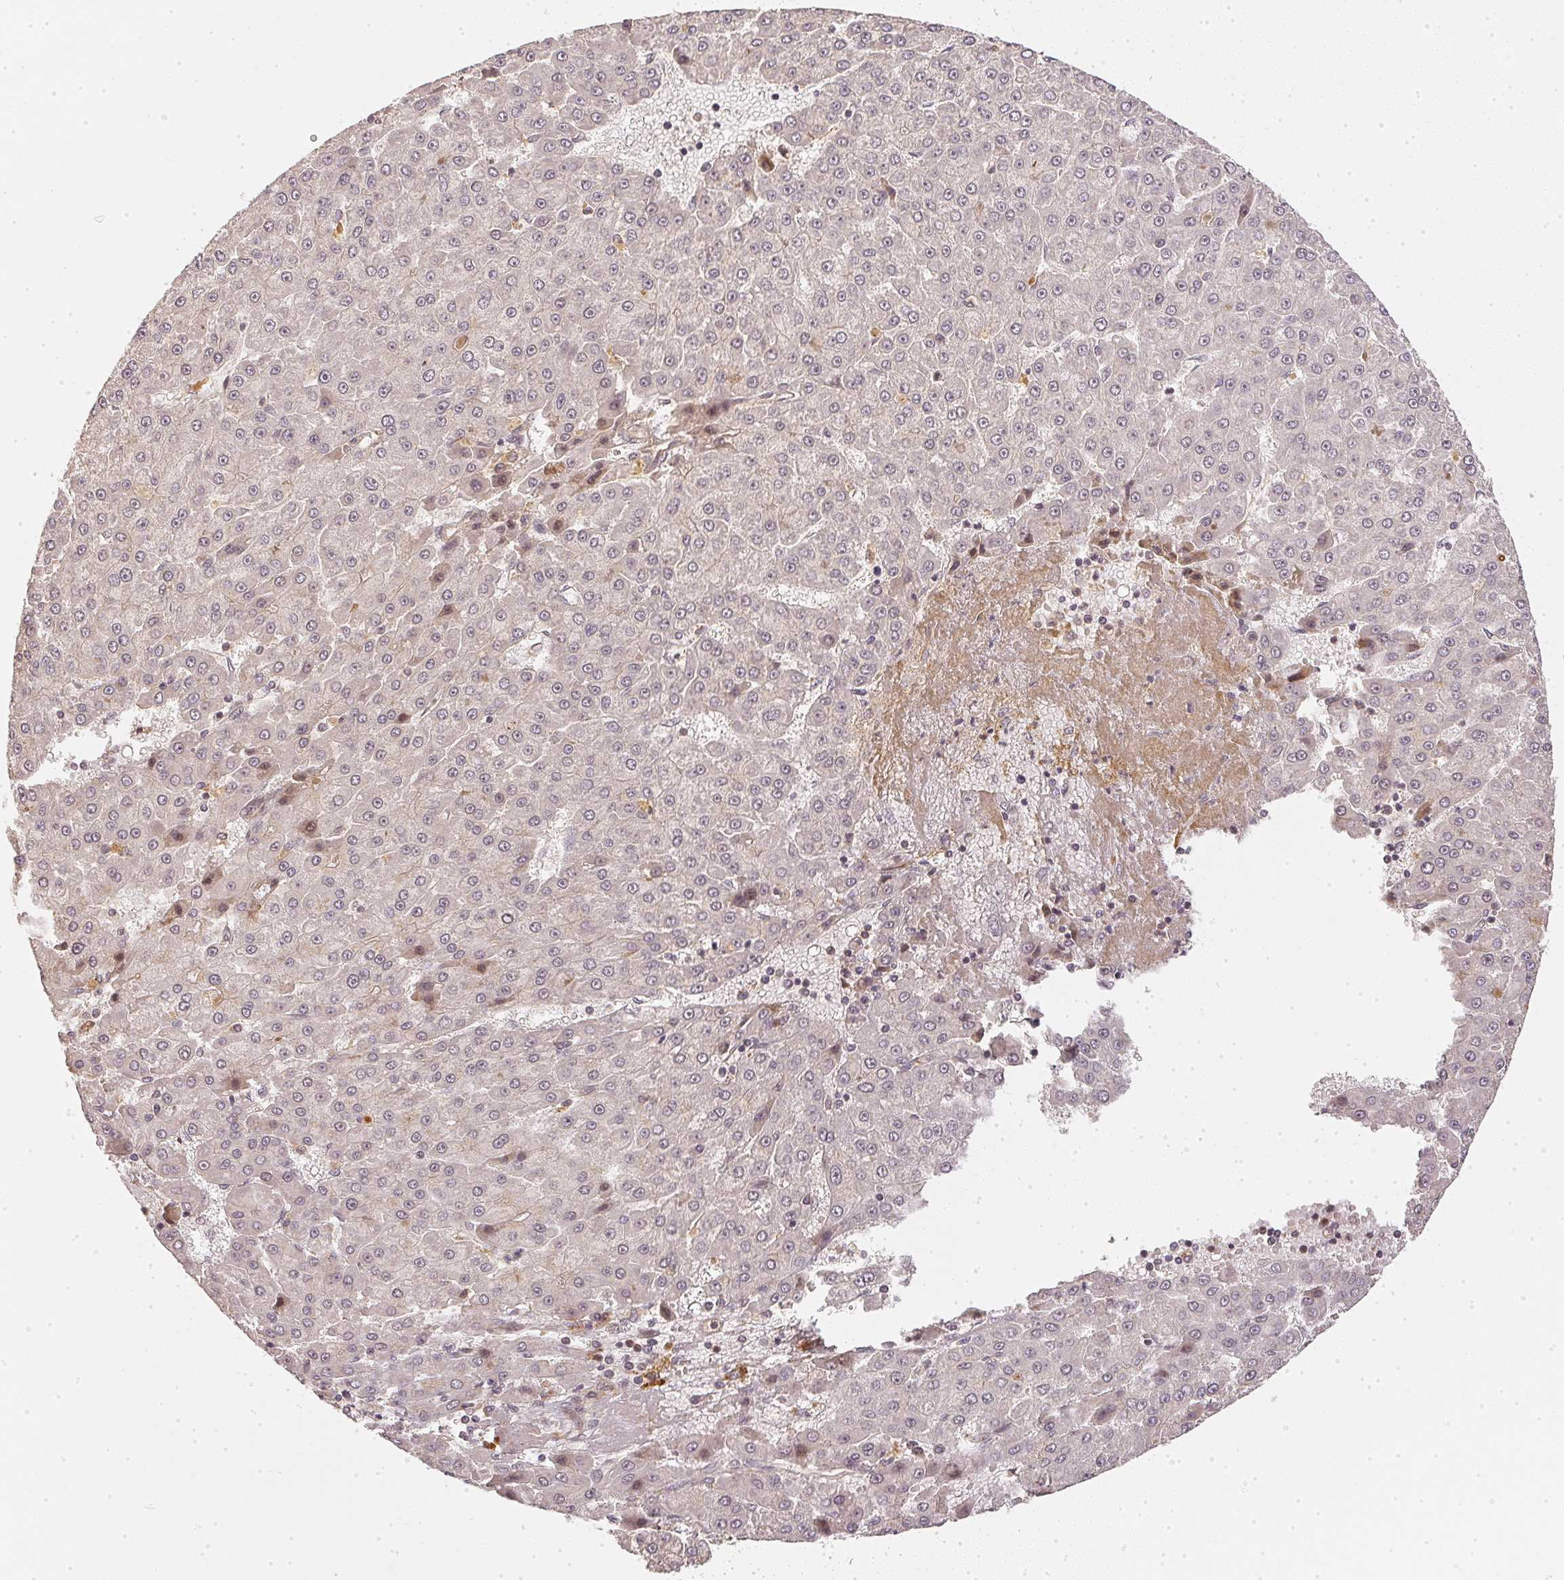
{"staining": {"intensity": "negative", "quantity": "none", "location": "none"}, "tissue": "liver cancer", "cell_type": "Tumor cells", "image_type": "cancer", "snomed": [{"axis": "morphology", "description": "Carcinoma, Hepatocellular, NOS"}, {"axis": "topography", "description": "Liver"}], "caption": "This is a image of IHC staining of liver hepatocellular carcinoma, which shows no expression in tumor cells.", "gene": "SERPINE1", "patient": {"sex": "male", "age": 78}}